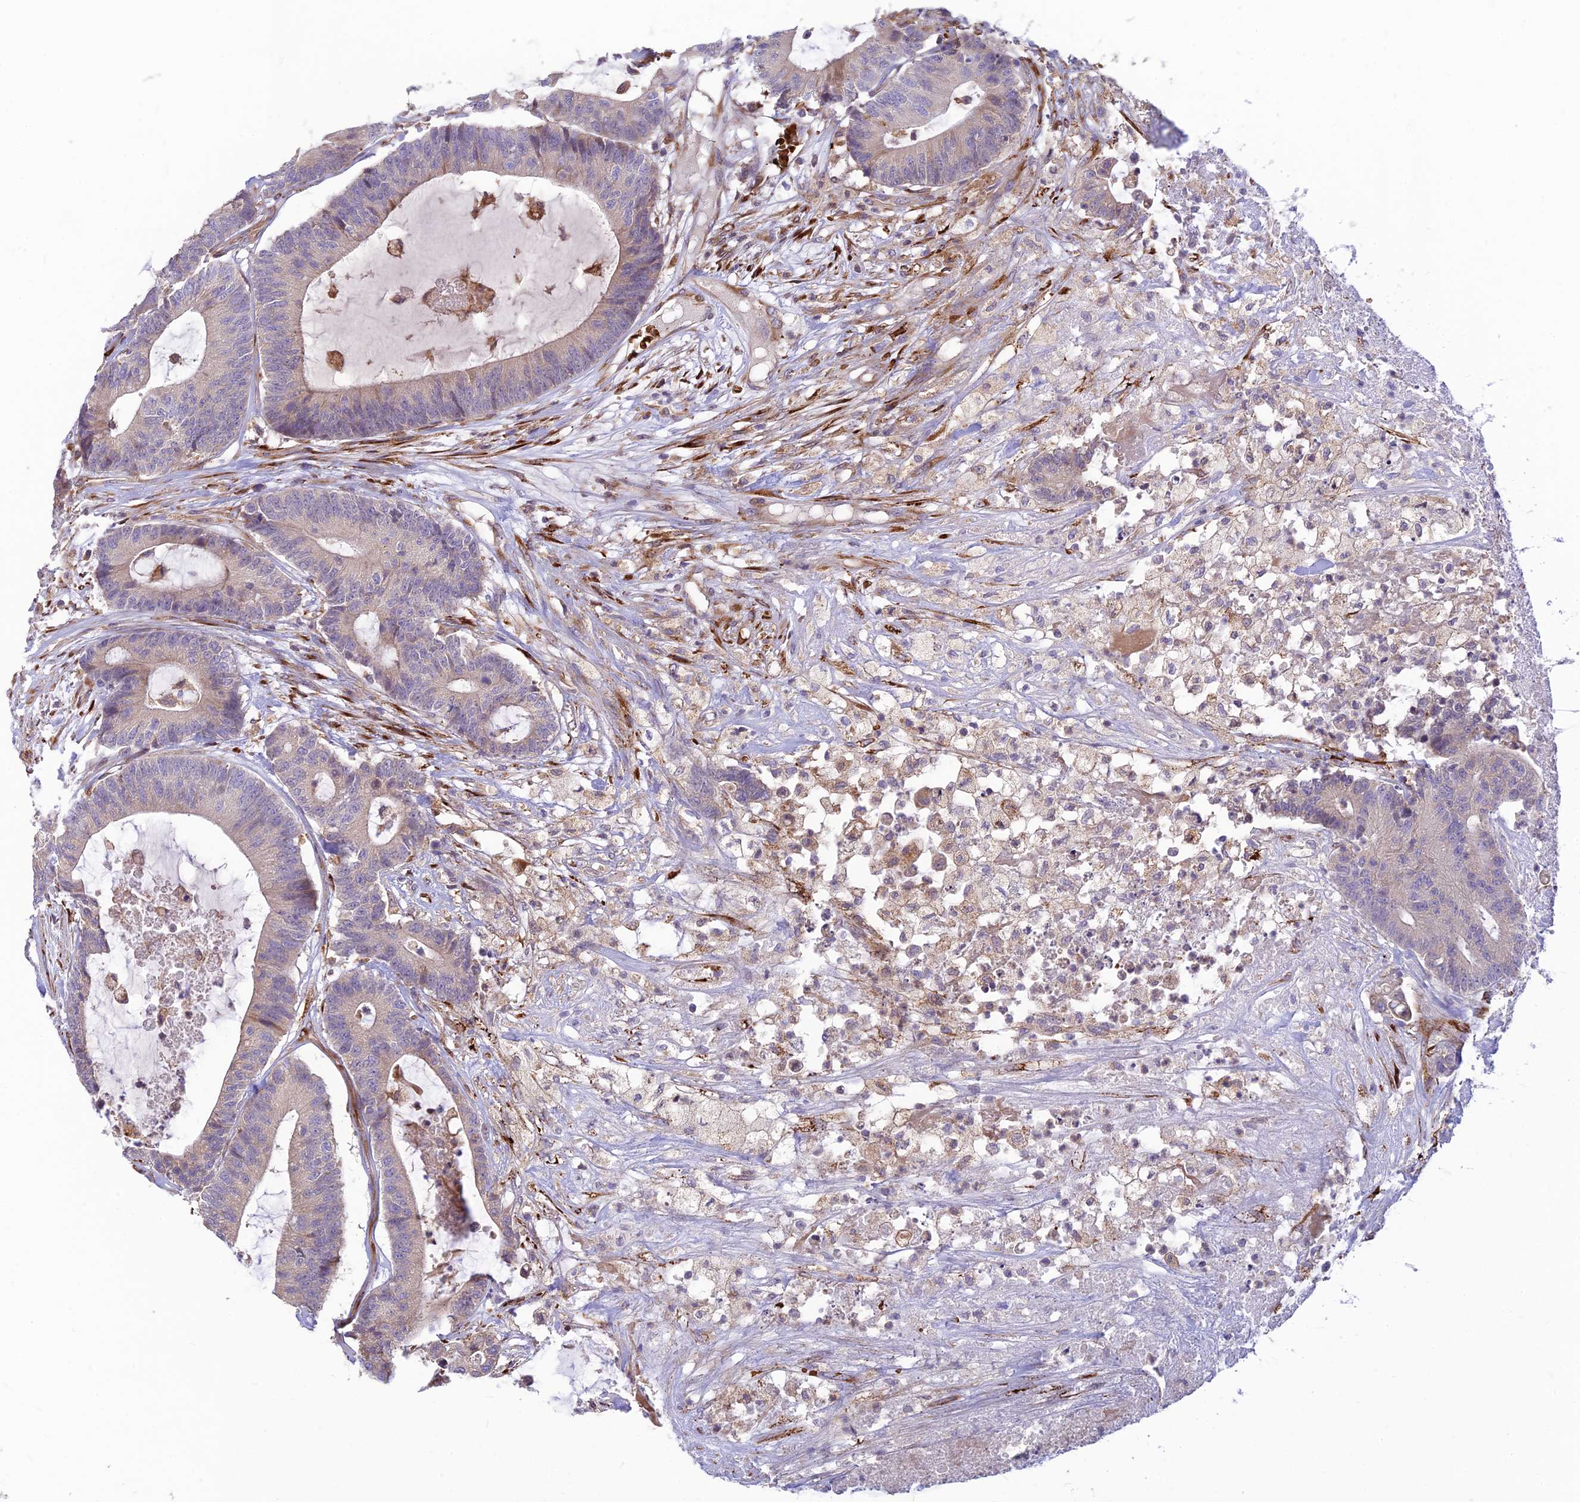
{"staining": {"intensity": "negative", "quantity": "none", "location": "none"}, "tissue": "colorectal cancer", "cell_type": "Tumor cells", "image_type": "cancer", "snomed": [{"axis": "morphology", "description": "Adenocarcinoma, NOS"}, {"axis": "topography", "description": "Colon"}], "caption": "IHC image of human colorectal cancer (adenocarcinoma) stained for a protein (brown), which shows no expression in tumor cells. (Stains: DAB (3,3'-diaminobenzidine) immunohistochemistry (IHC) with hematoxylin counter stain, Microscopy: brightfield microscopy at high magnification).", "gene": "UFSP2", "patient": {"sex": "female", "age": 84}}